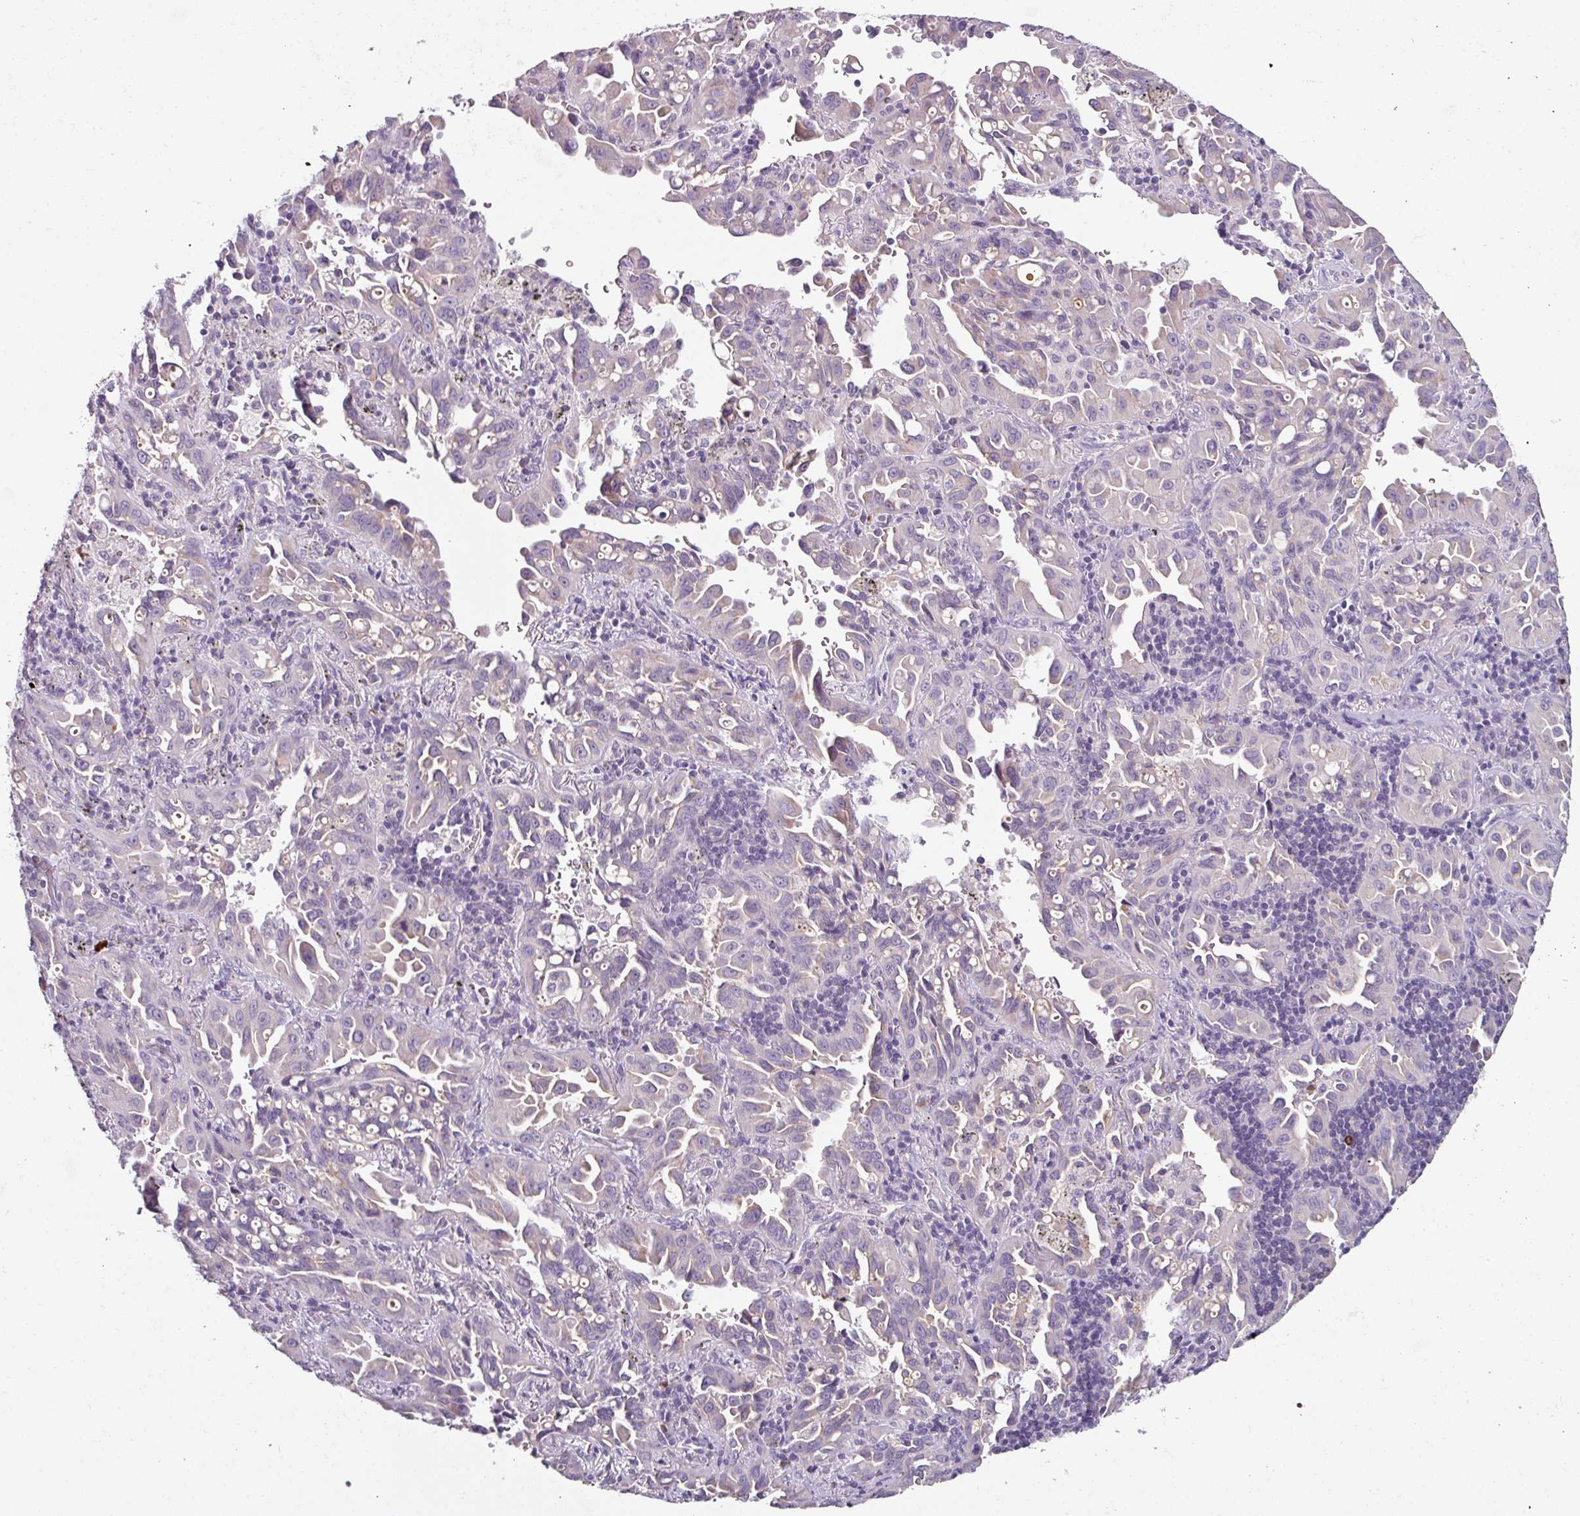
{"staining": {"intensity": "negative", "quantity": "none", "location": "none"}, "tissue": "lung cancer", "cell_type": "Tumor cells", "image_type": "cancer", "snomed": [{"axis": "morphology", "description": "Adenocarcinoma, NOS"}, {"axis": "topography", "description": "Lung"}], "caption": "Image shows no significant protein staining in tumor cells of lung adenocarcinoma.", "gene": "FHAD1", "patient": {"sex": "male", "age": 68}}